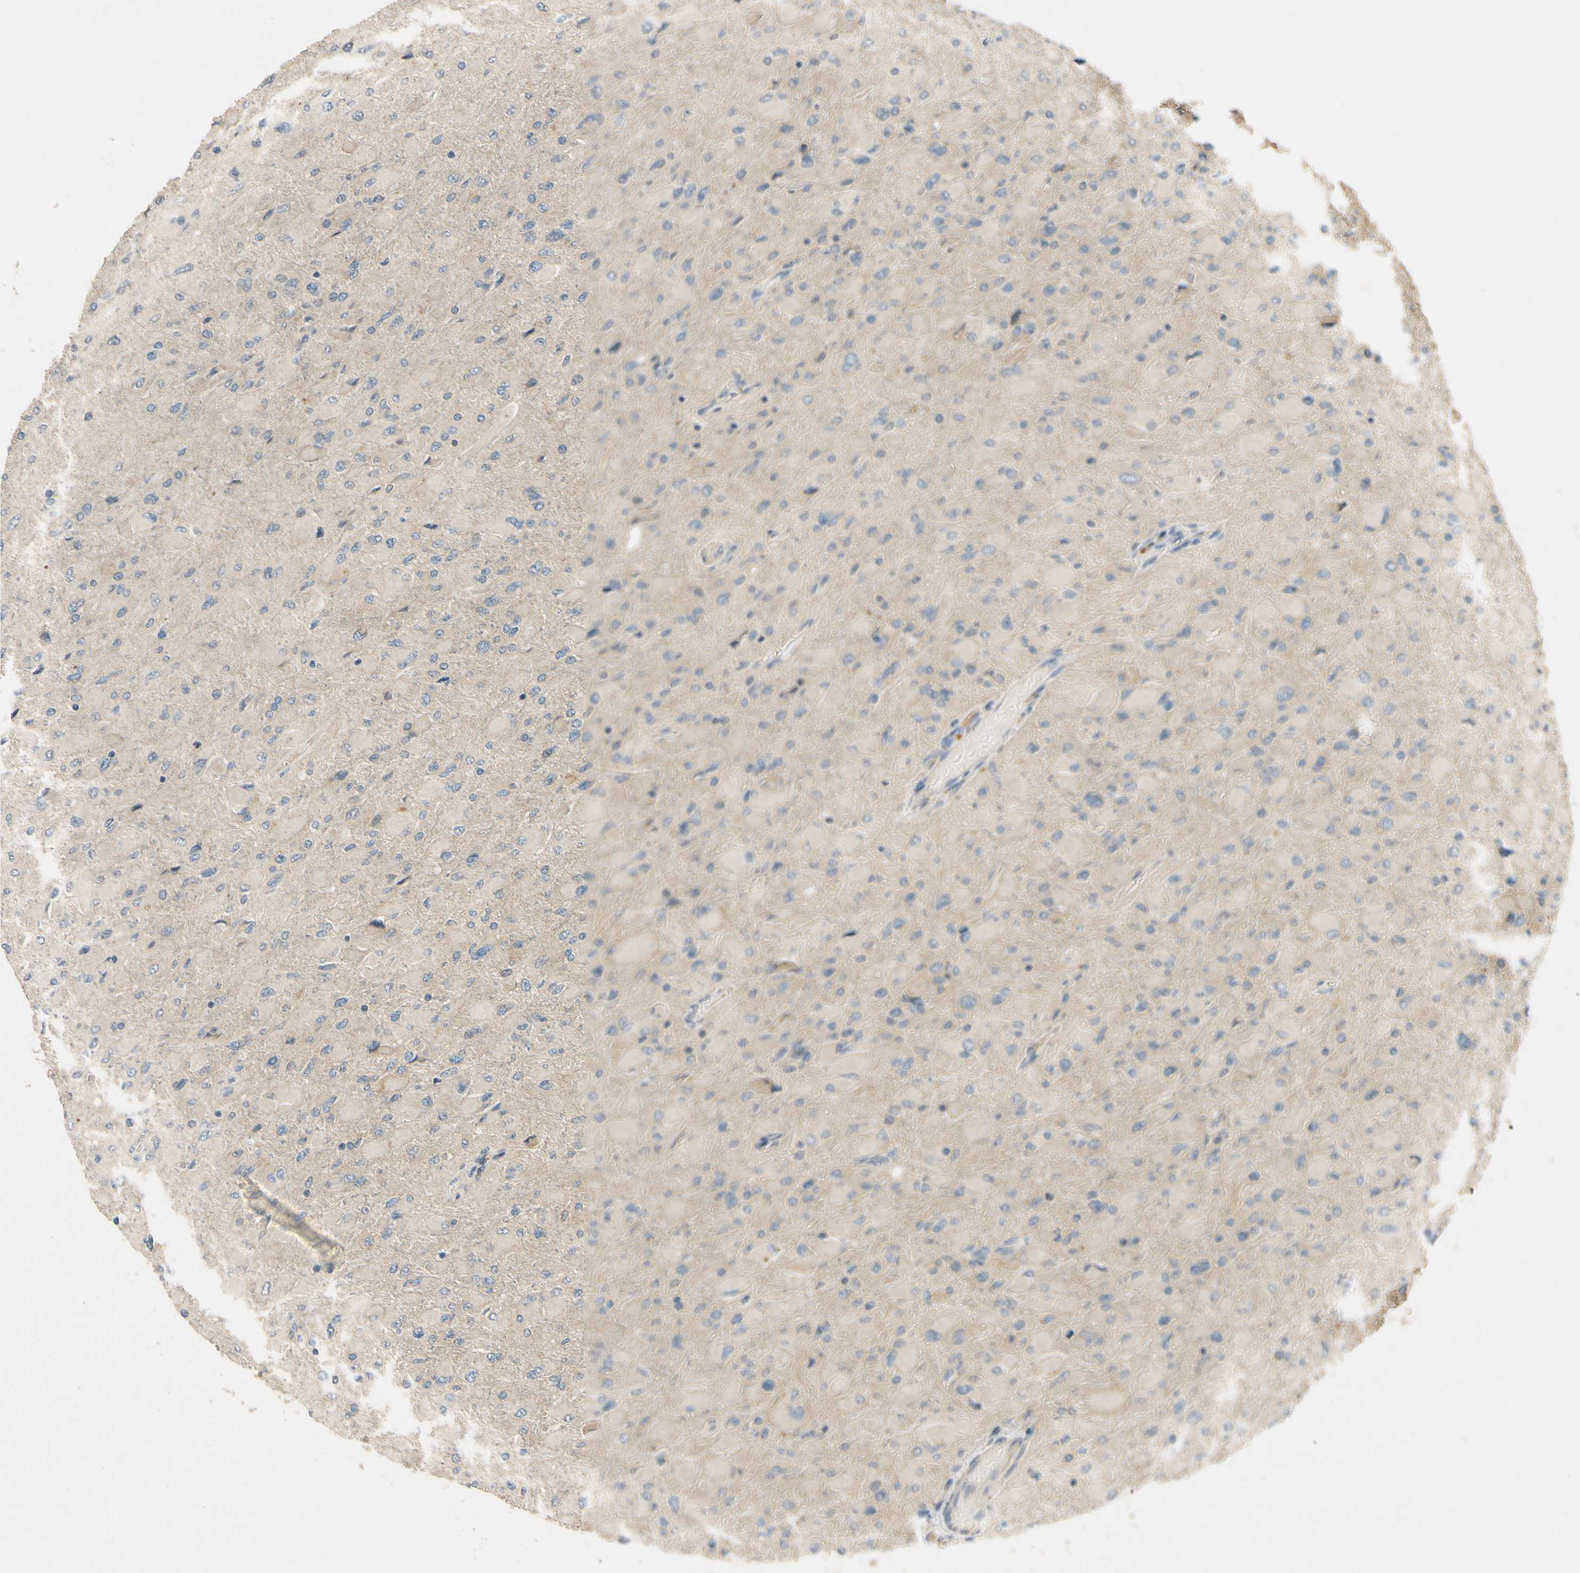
{"staining": {"intensity": "negative", "quantity": "none", "location": "none"}, "tissue": "glioma", "cell_type": "Tumor cells", "image_type": "cancer", "snomed": [{"axis": "morphology", "description": "Glioma, malignant, High grade"}, {"axis": "topography", "description": "Cerebral cortex"}], "caption": "This is an immunohistochemistry (IHC) micrograph of glioma. There is no positivity in tumor cells.", "gene": "ALKBH3", "patient": {"sex": "female", "age": 36}}